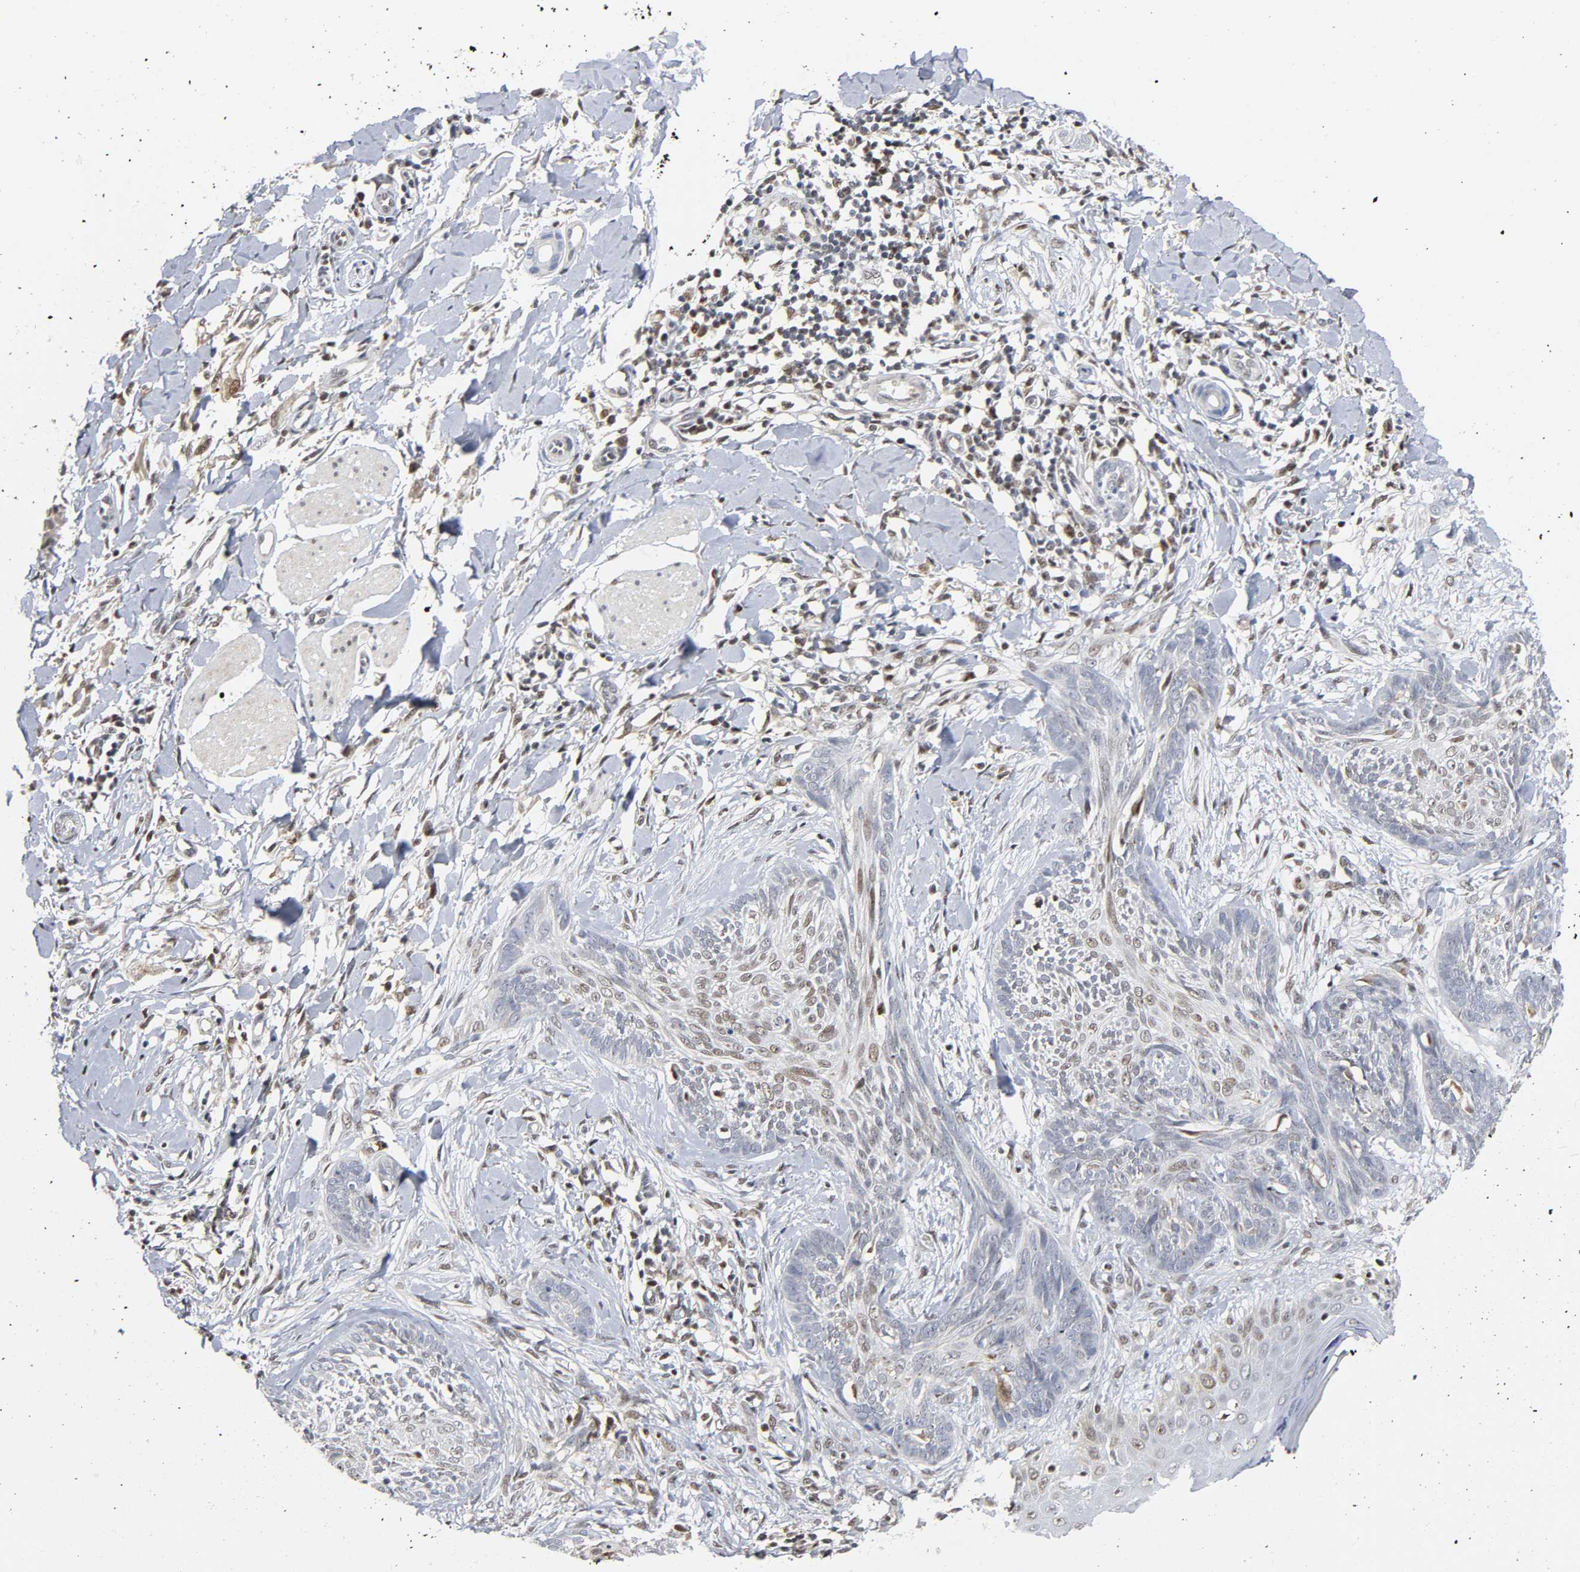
{"staining": {"intensity": "weak", "quantity": "25%-75%", "location": "nuclear"}, "tissue": "skin cancer", "cell_type": "Tumor cells", "image_type": "cancer", "snomed": [{"axis": "morphology", "description": "Normal tissue, NOS"}, {"axis": "morphology", "description": "Basal cell carcinoma"}, {"axis": "topography", "description": "Skin"}], "caption": "The image reveals immunohistochemical staining of skin cancer. There is weak nuclear expression is appreciated in about 25%-75% of tumor cells.", "gene": "KAT2B", "patient": {"sex": "male", "age": 71}}